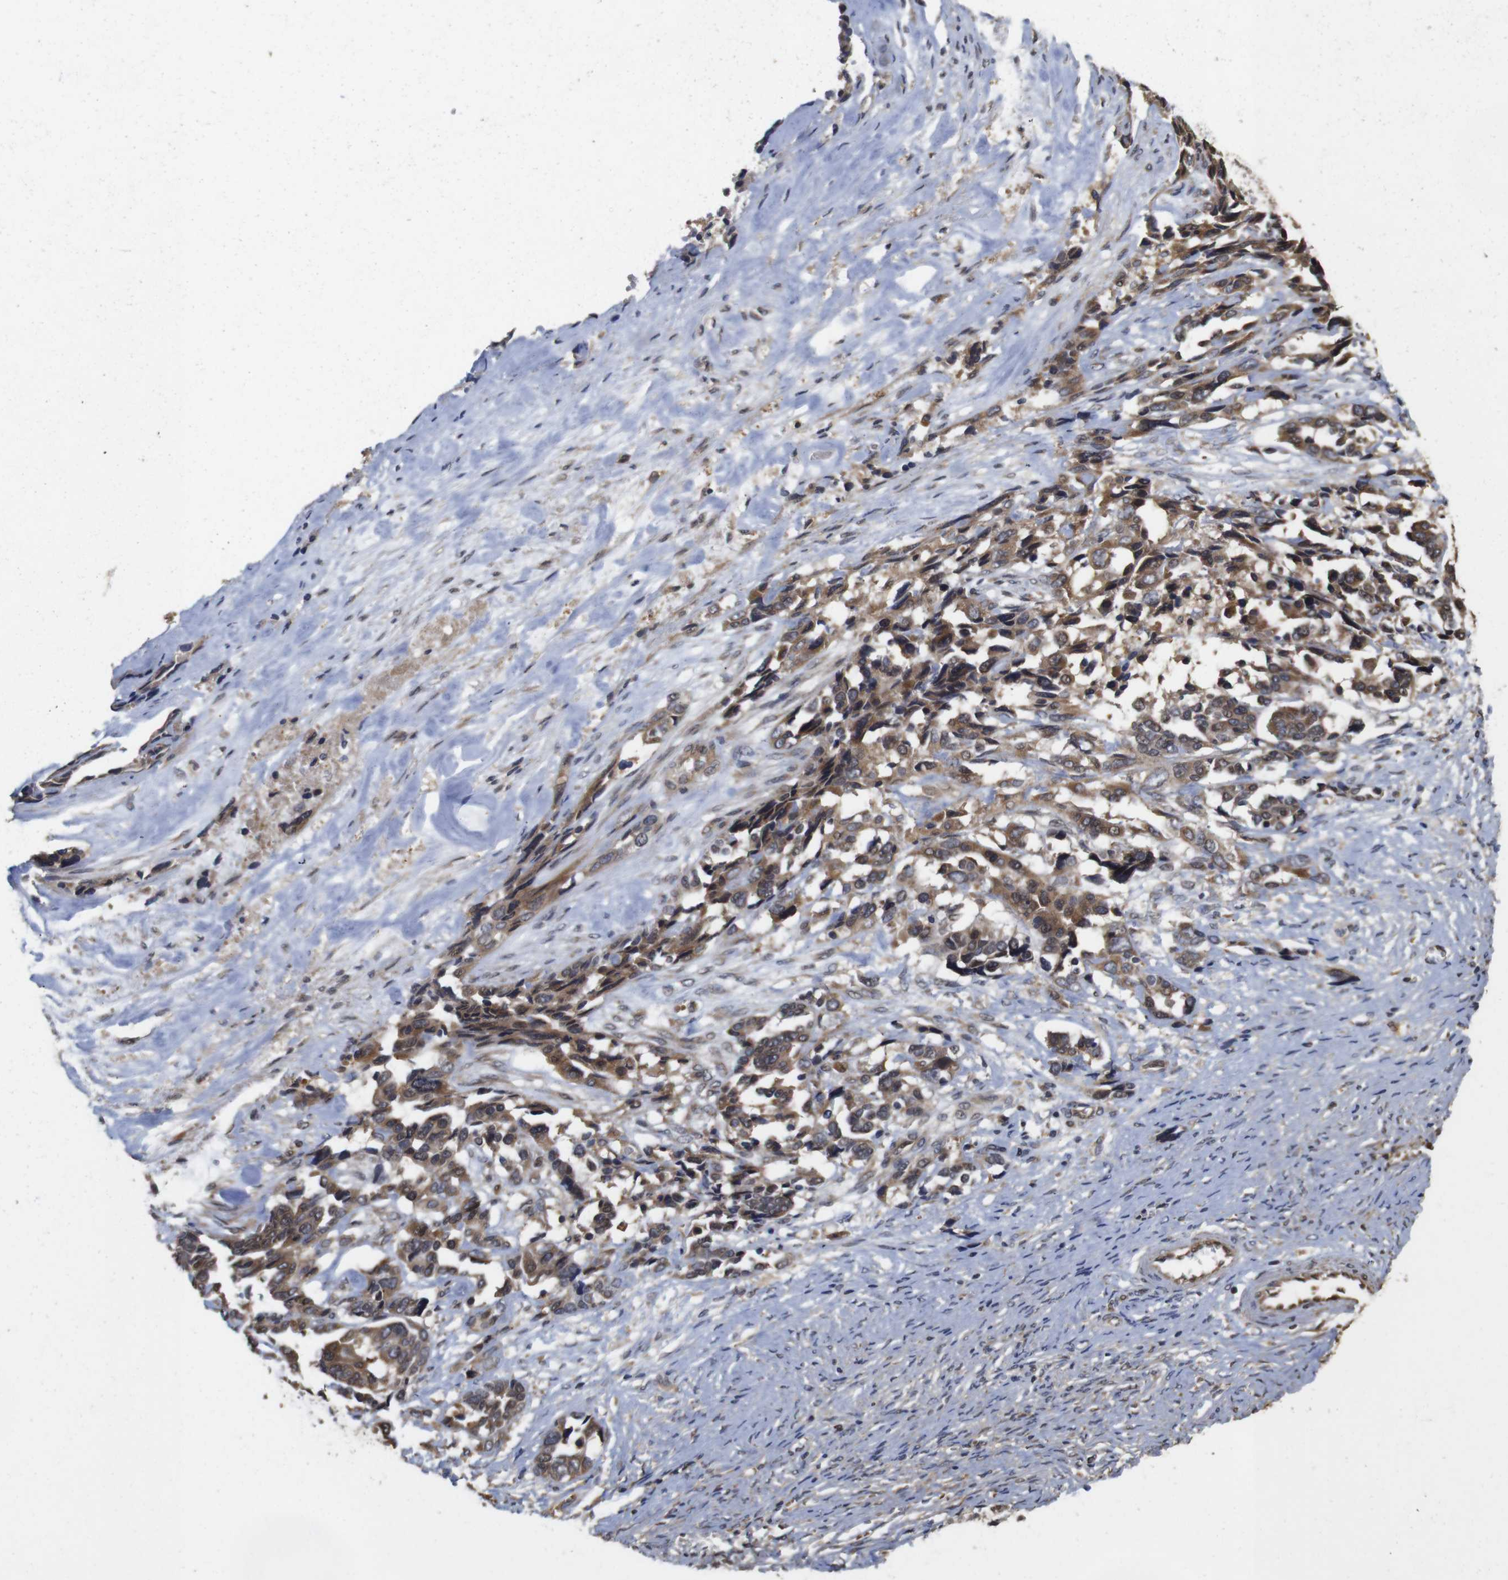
{"staining": {"intensity": "moderate", "quantity": ">75%", "location": "cytoplasmic/membranous"}, "tissue": "ovarian cancer", "cell_type": "Tumor cells", "image_type": "cancer", "snomed": [{"axis": "morphology", "description": "Cystadenocarcinoma, serous, NOS"}, {"axis": "topography", "description": "Ovary"}], "caption": "The photomicrograph reveals immunohistochemical staining of ovarian cancer. There is moderate cytoplasmic/membranous positivity is seen in about >75% of tumor cells.", "gene": "PTPN14", "patient": {"sex": "female", "age": 44}}